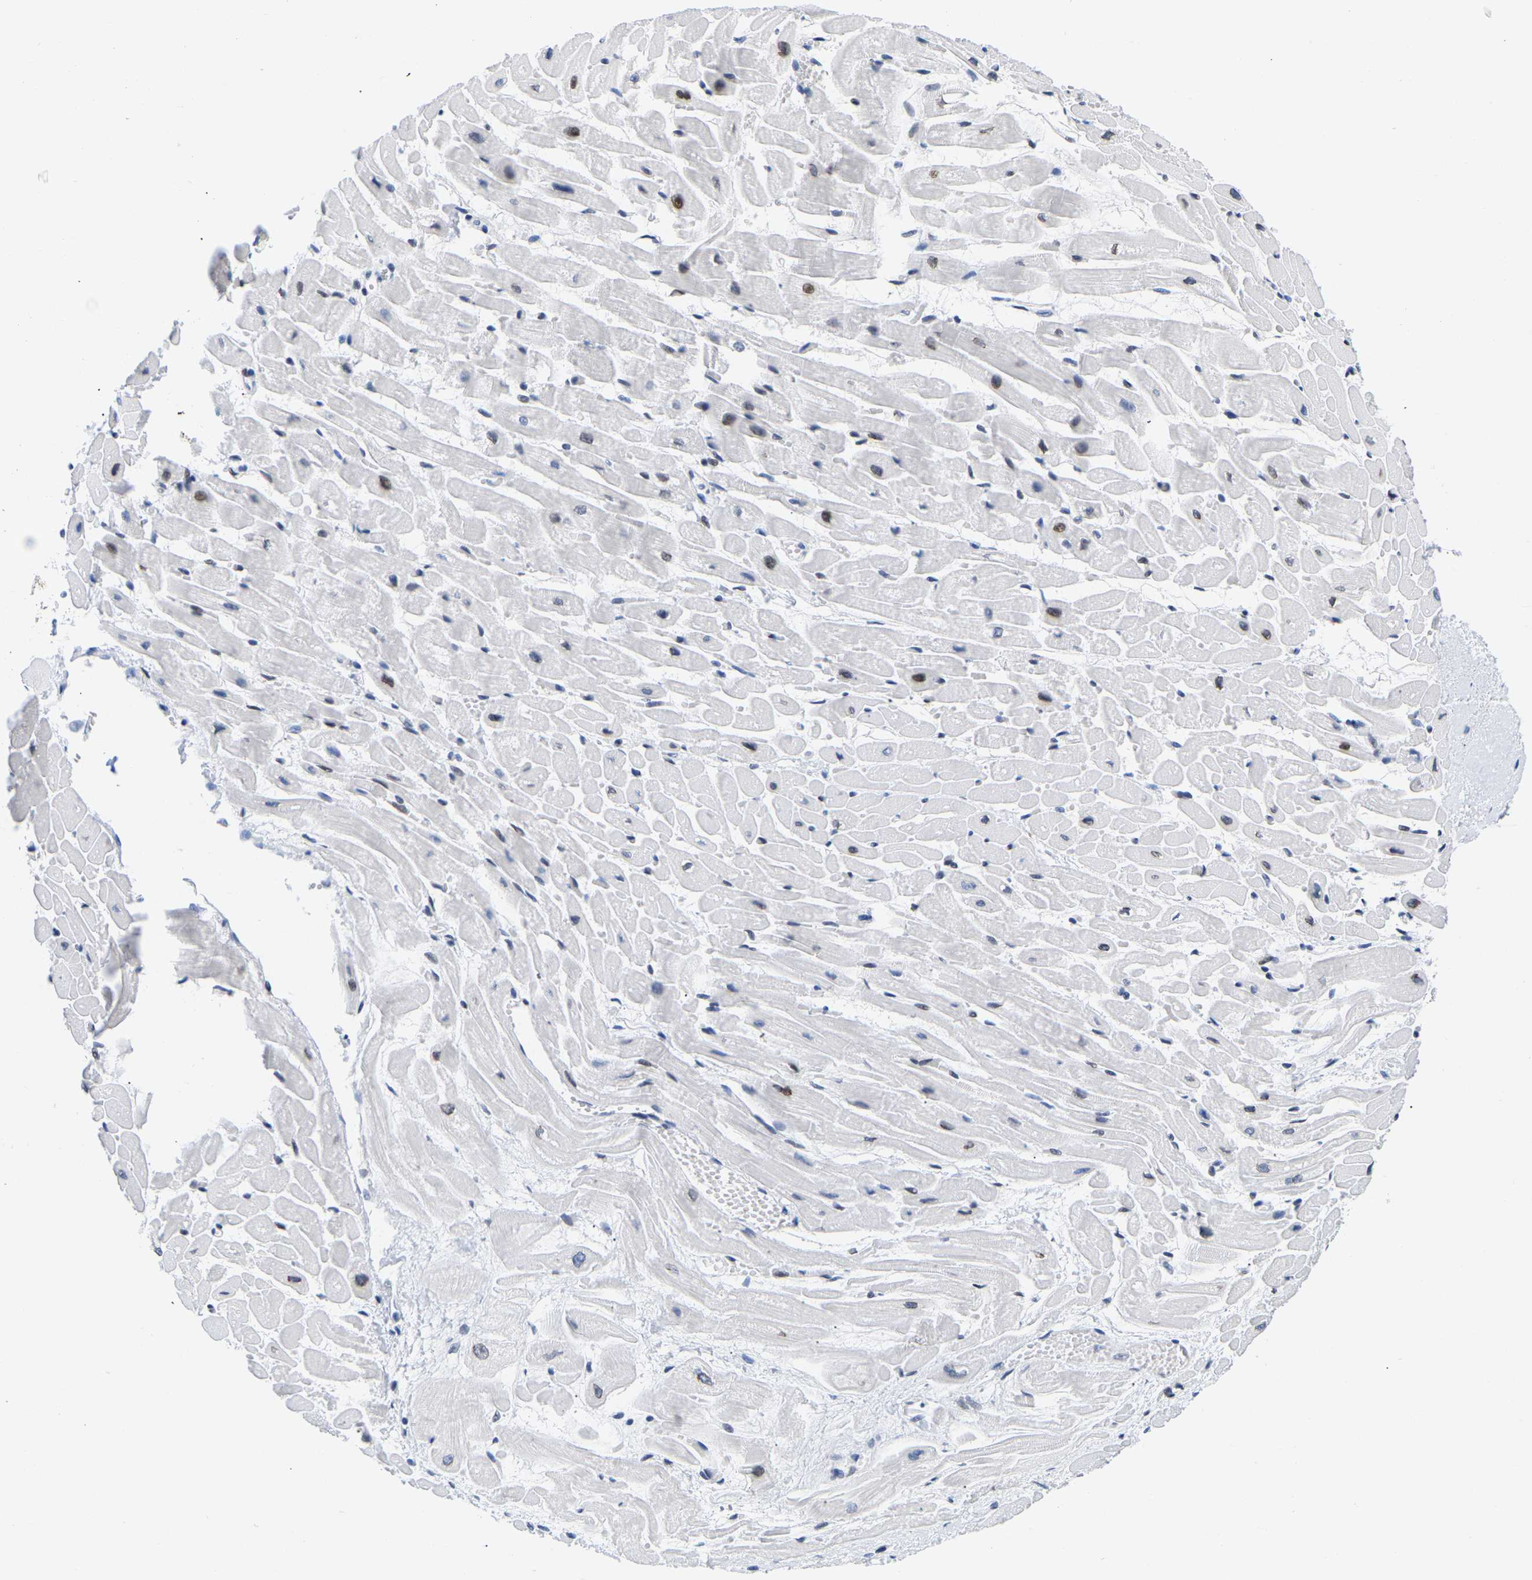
{"staining": {"intensity": "weak", "quantity": "25%-75%", "location": "nuclear"}, "tissue": "heart muscle", "cell_type": "Cardiomyocytes", "image_type": "normal", "snomed": [{"axis": "morphology", "description": "Normal tissue, NOS"}, {"axis": "topography", "description": "Heart"}], "caption": "DAB immunohistochemical staining of normal heart muscle reveals weak nuclear protein positivity in about 25%-75% of cardiomyocytes.", "gene": "UPK3A", "patient": {"sex": "male", "age": 45}}